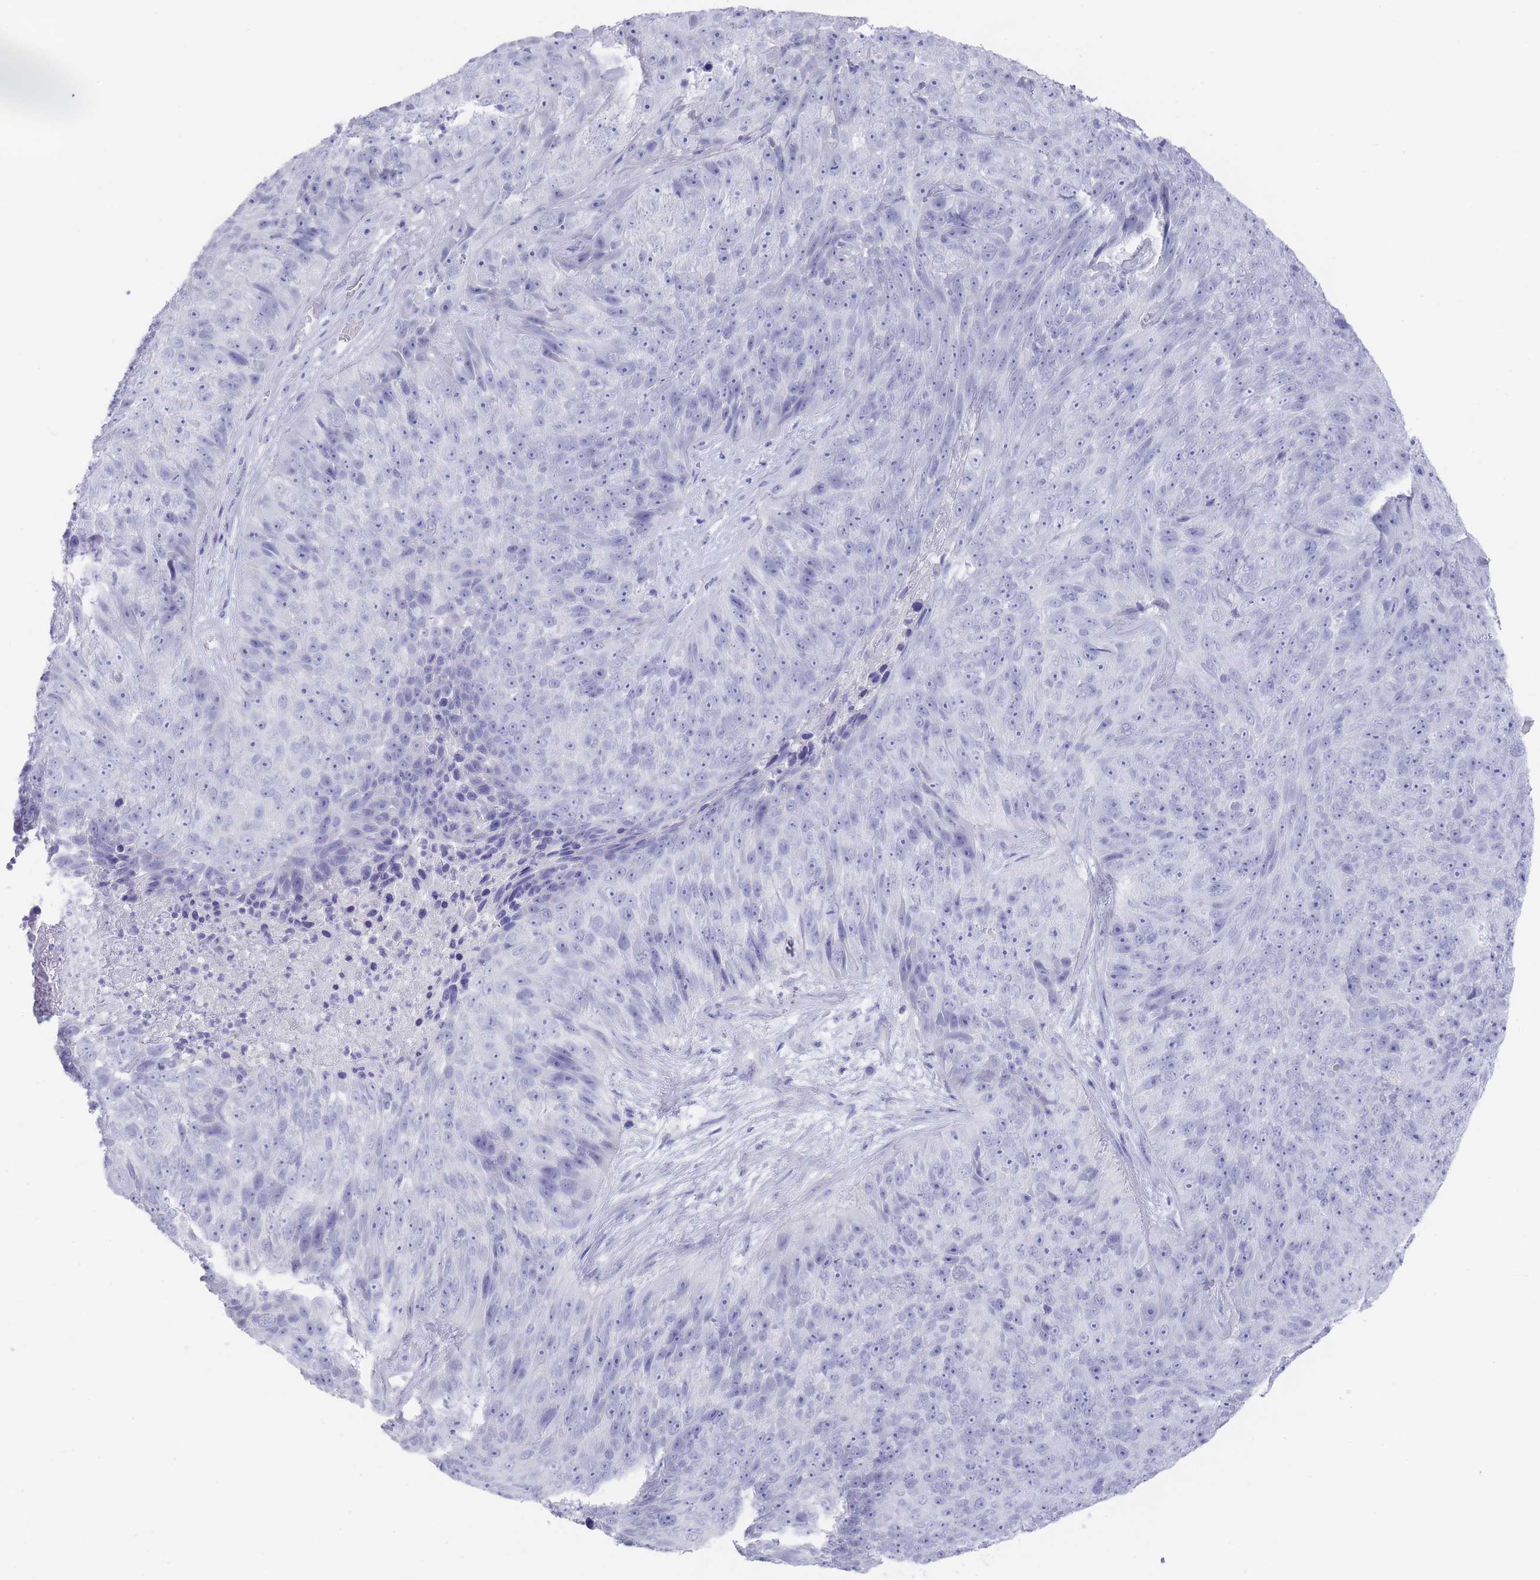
{"staining": {"intensity": "negative", "quantity": "none", "location": "none"}, "tissue": "skin cancer", "cell_type": "Tumor cells", "image_type": "cancer", "snomed": [{"axis": "morphology", "description": "Squamous cell carcinoma, NOS"}, {"axis": "topography", "description": "Skin"}], "caption": "High power microscopy histopathology image of an IHC micrograph of skin cancer, revealing no significant staining in tumor cells. (DAB immunohistochemistry (IHC) visualized using brightfield microscopy, high magnification).", "gene": "RAB2B", "patient": {"sex": "female", "age": 87}}